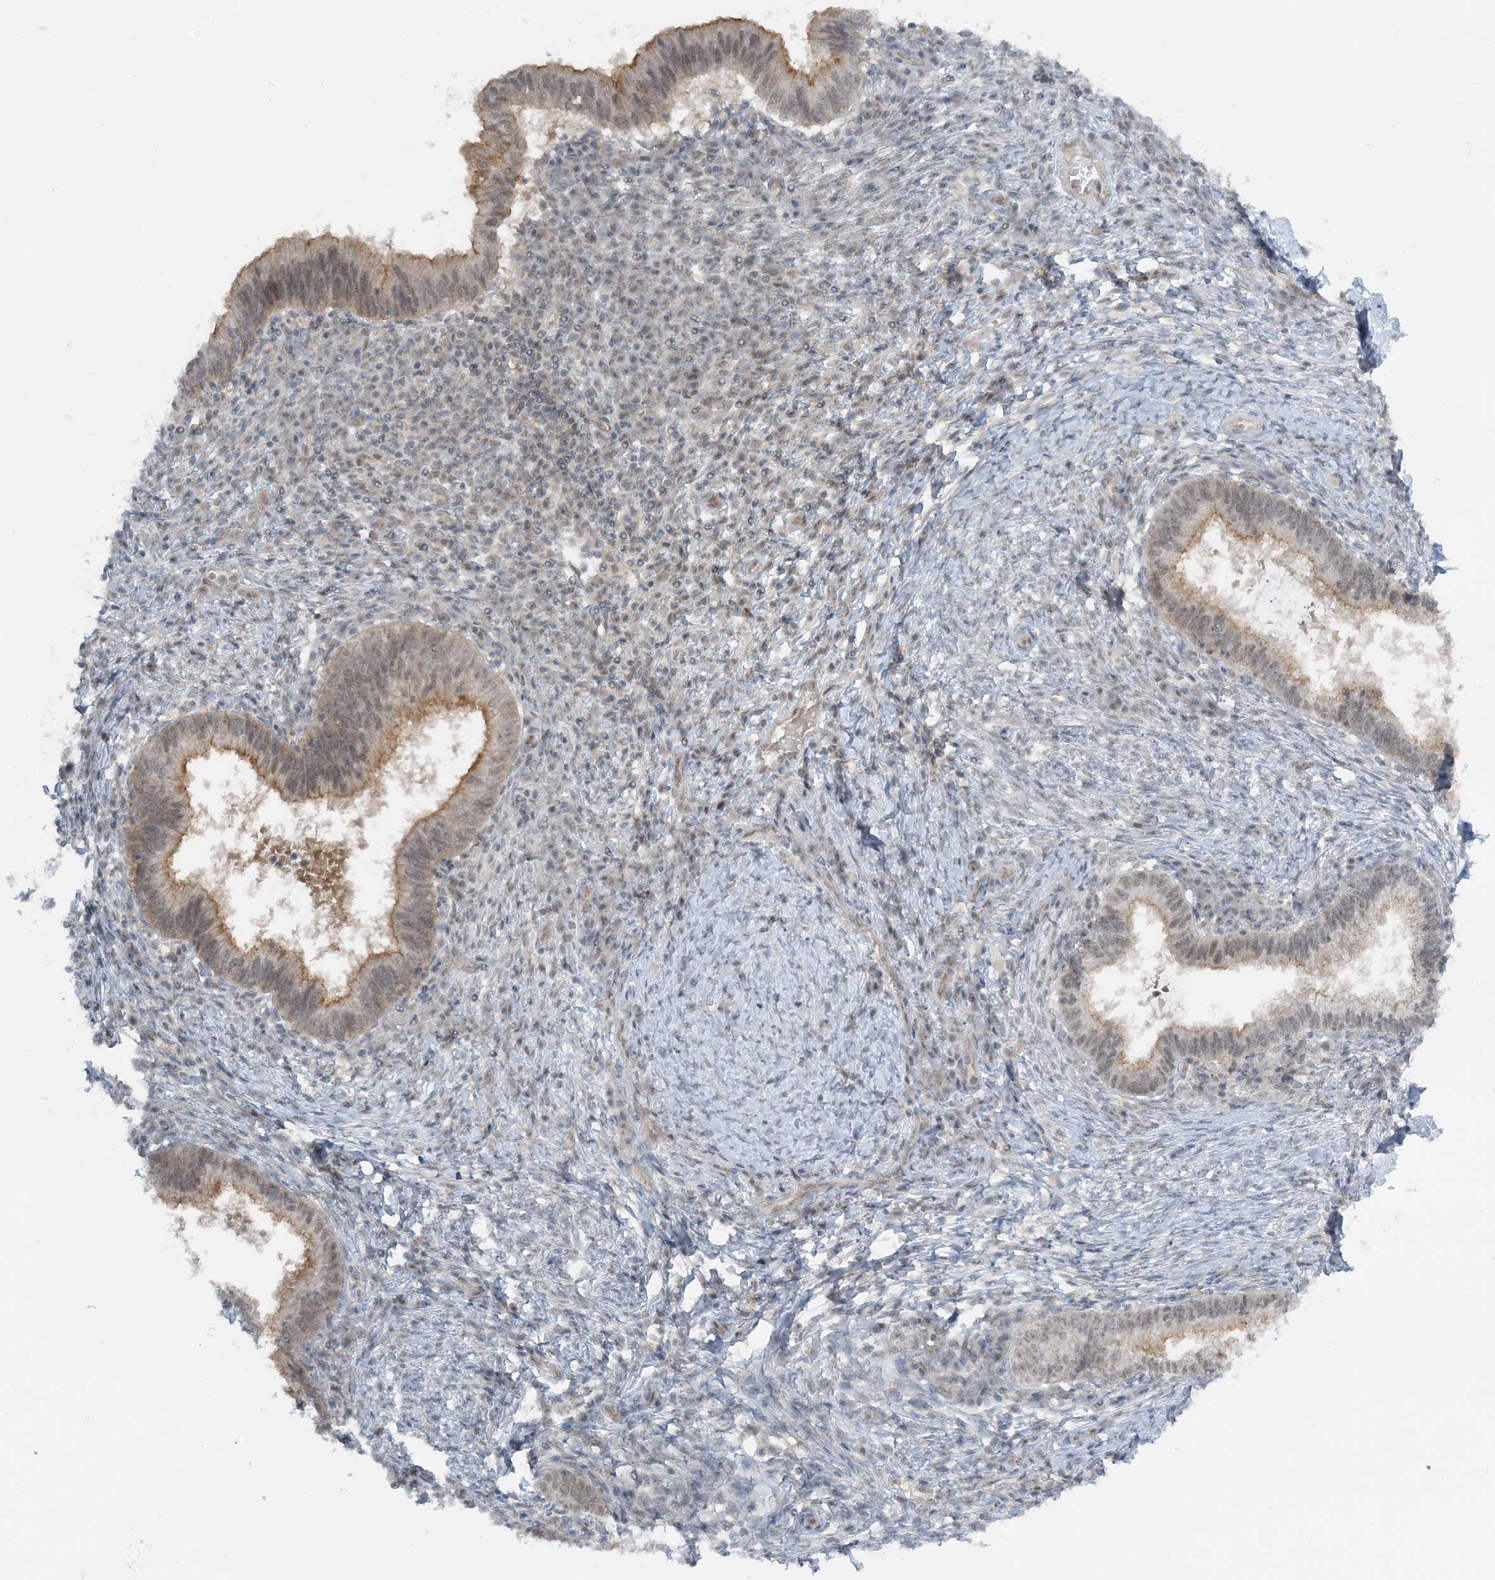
{"staining": {"intensity": "moderate", "quantity": "25%-75%", "location": "cytoplasmic/membranous"}, "tissue": "cervical cancer", "cell_type": "Tumor cells", "image_type": "cancer", "snomed": [{"axis": "morphology", "description": "Adenocarcinoma, NOS"}, {"axis": "topography", "description": "Cervix"}], "caption": "High-magnification brightfield microscopy of adenocarcinoma (cervical) stained with DAB (brown) and counterstained with hematoxylin (blue). tumor cells exhibit moderate cytoplasmic/membranous expression is seen in about25%-75% of cells.", "gene": "ATP11A", "patient": {"sex": "female", "age": 36}}